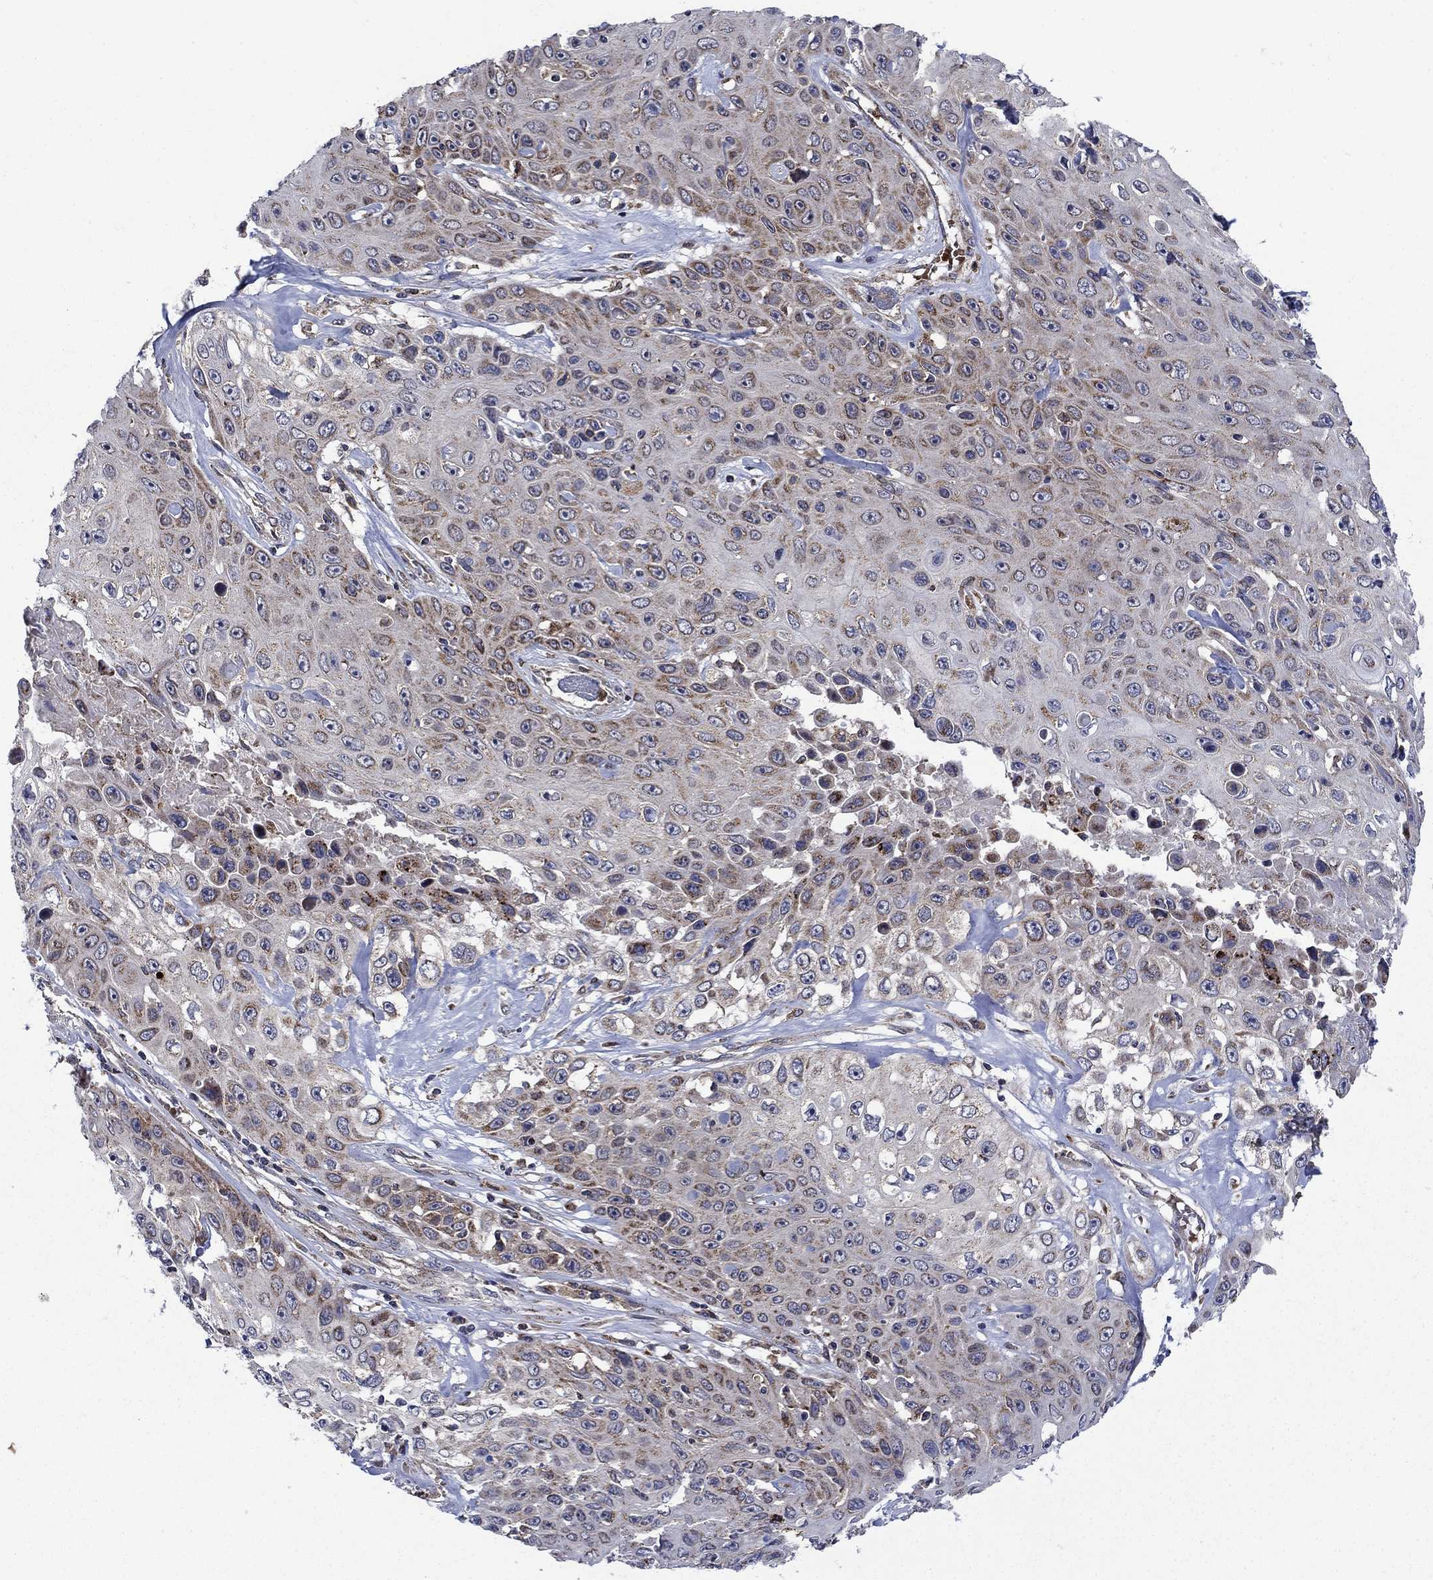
{"staining": {"intensity": "moderate", "quantity": "<25%", "location": "cytoplasmic/membranous"}, "tissue": "skin cancer", "cell_type": "Tumor cells", "image_type": "cancer", "snomed": [{"axis": "morphology", "description": "Squamous cell carcinoma, NOS"}, {"axis": "topography", "description": "Skin"}], "caption": "Approximately <25% of tumor cells in human skin cancer reveal moderate cytoplasmic/membranous protein staining as visualized by brown immunohistochemical staining.", "gene": "RNF19B", "patient": {"sex": "male", "age": 82}}